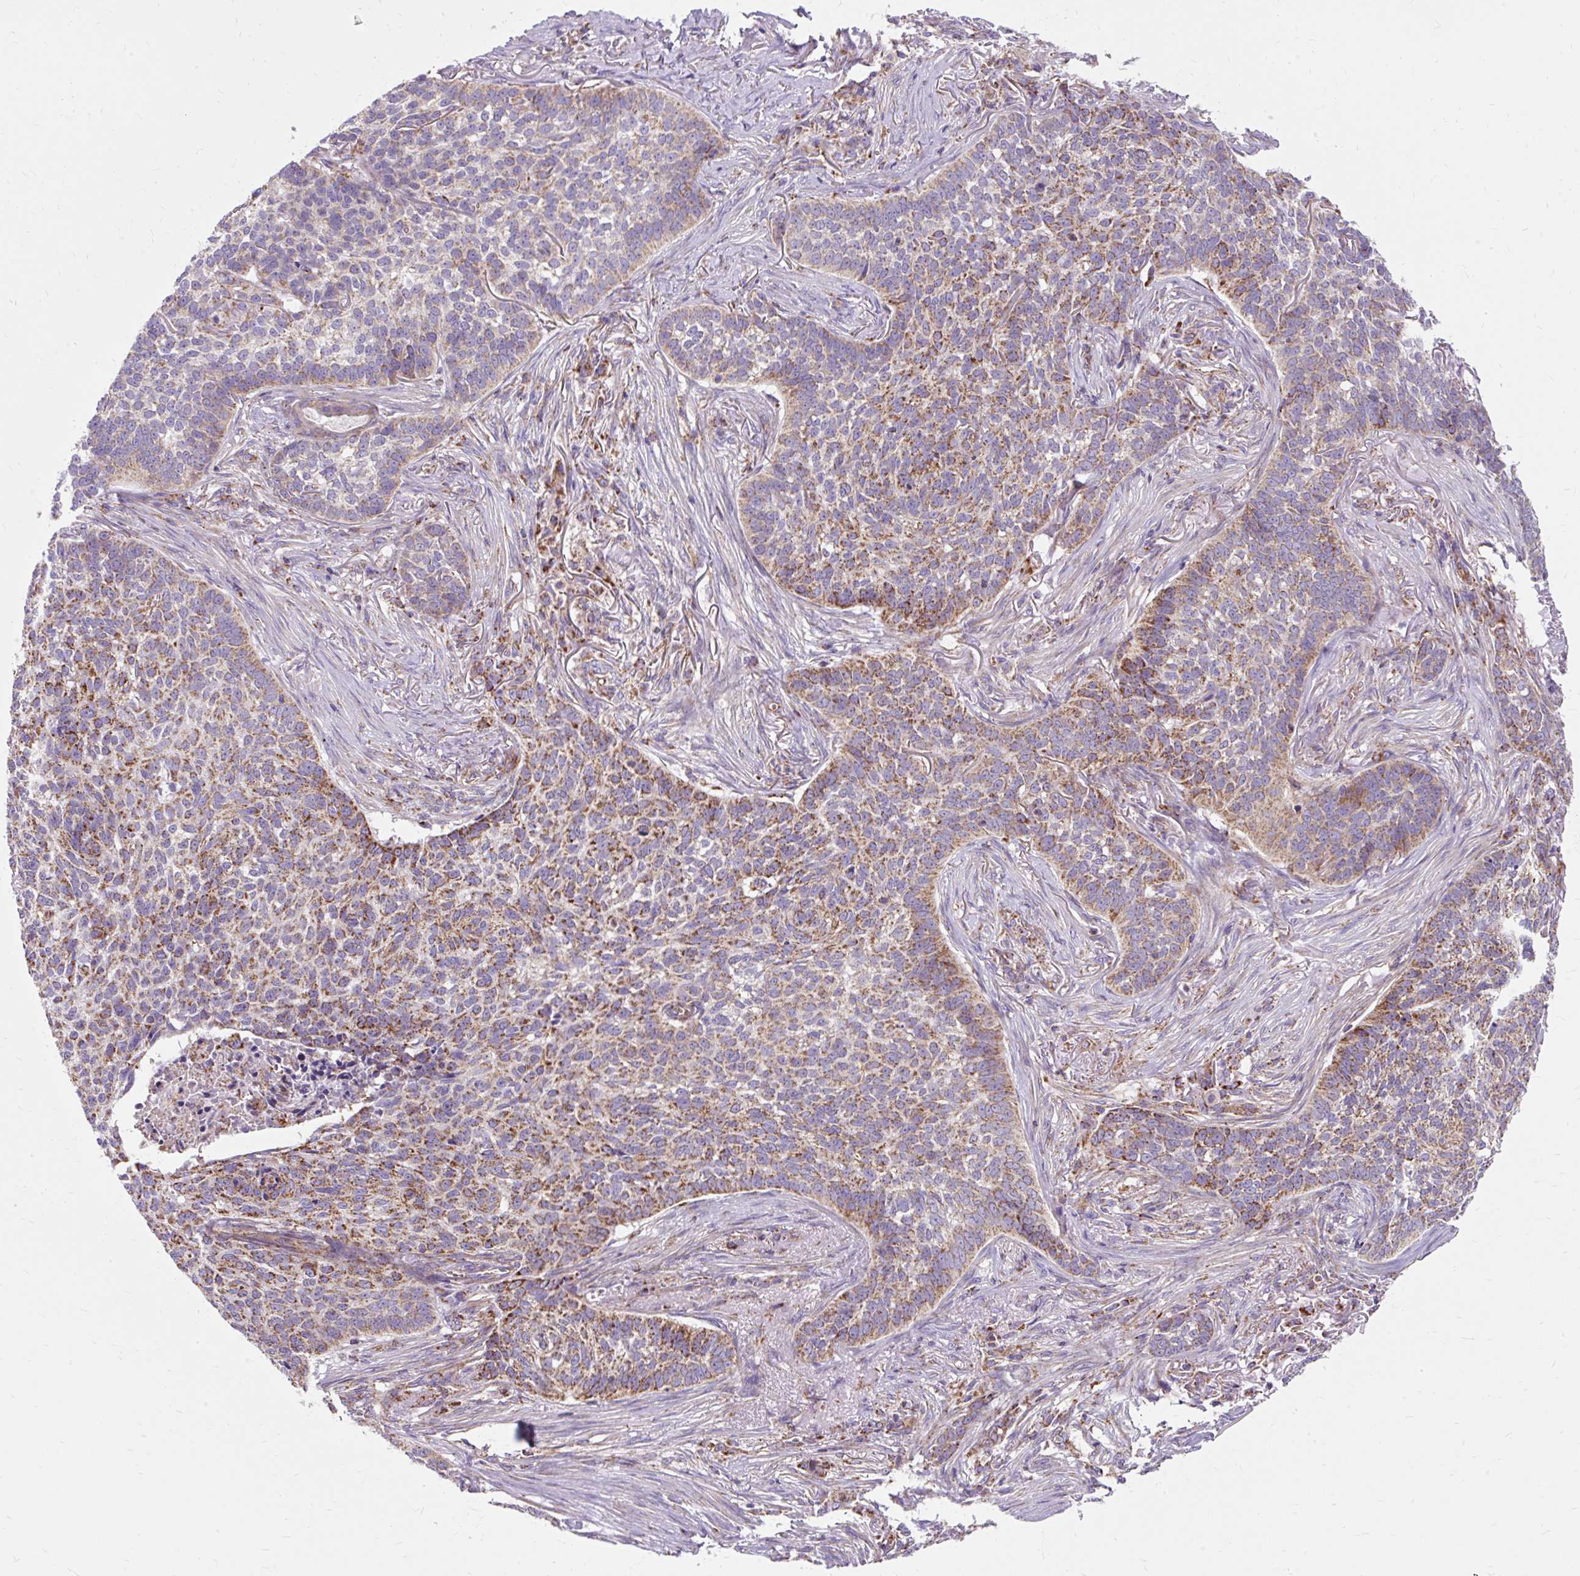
{"staining": {"intensity": "moderate", "quantity": "25%-75%", "location": "cytoplasmic/membranous"}, "tissue": "skin cancer", "cell_type": "Tumor cells", "image_type": "cancer", "snomed": [{"axis": "morphology", "description": "Basal cell carcinoma"}, {"axis": "topography", "description": "Skin"}], "caption": "Protein positivity by immunohistochemistry displays moderate cytoplasmic/membranous positivity in approximately 25%-75% of tumor cells in skin basal cell carcinoma. (Brightfield microscopy of DAB IHC at high magnification).", "gene": "CEP290", "patient": {"sex": "male", "age": 85}}